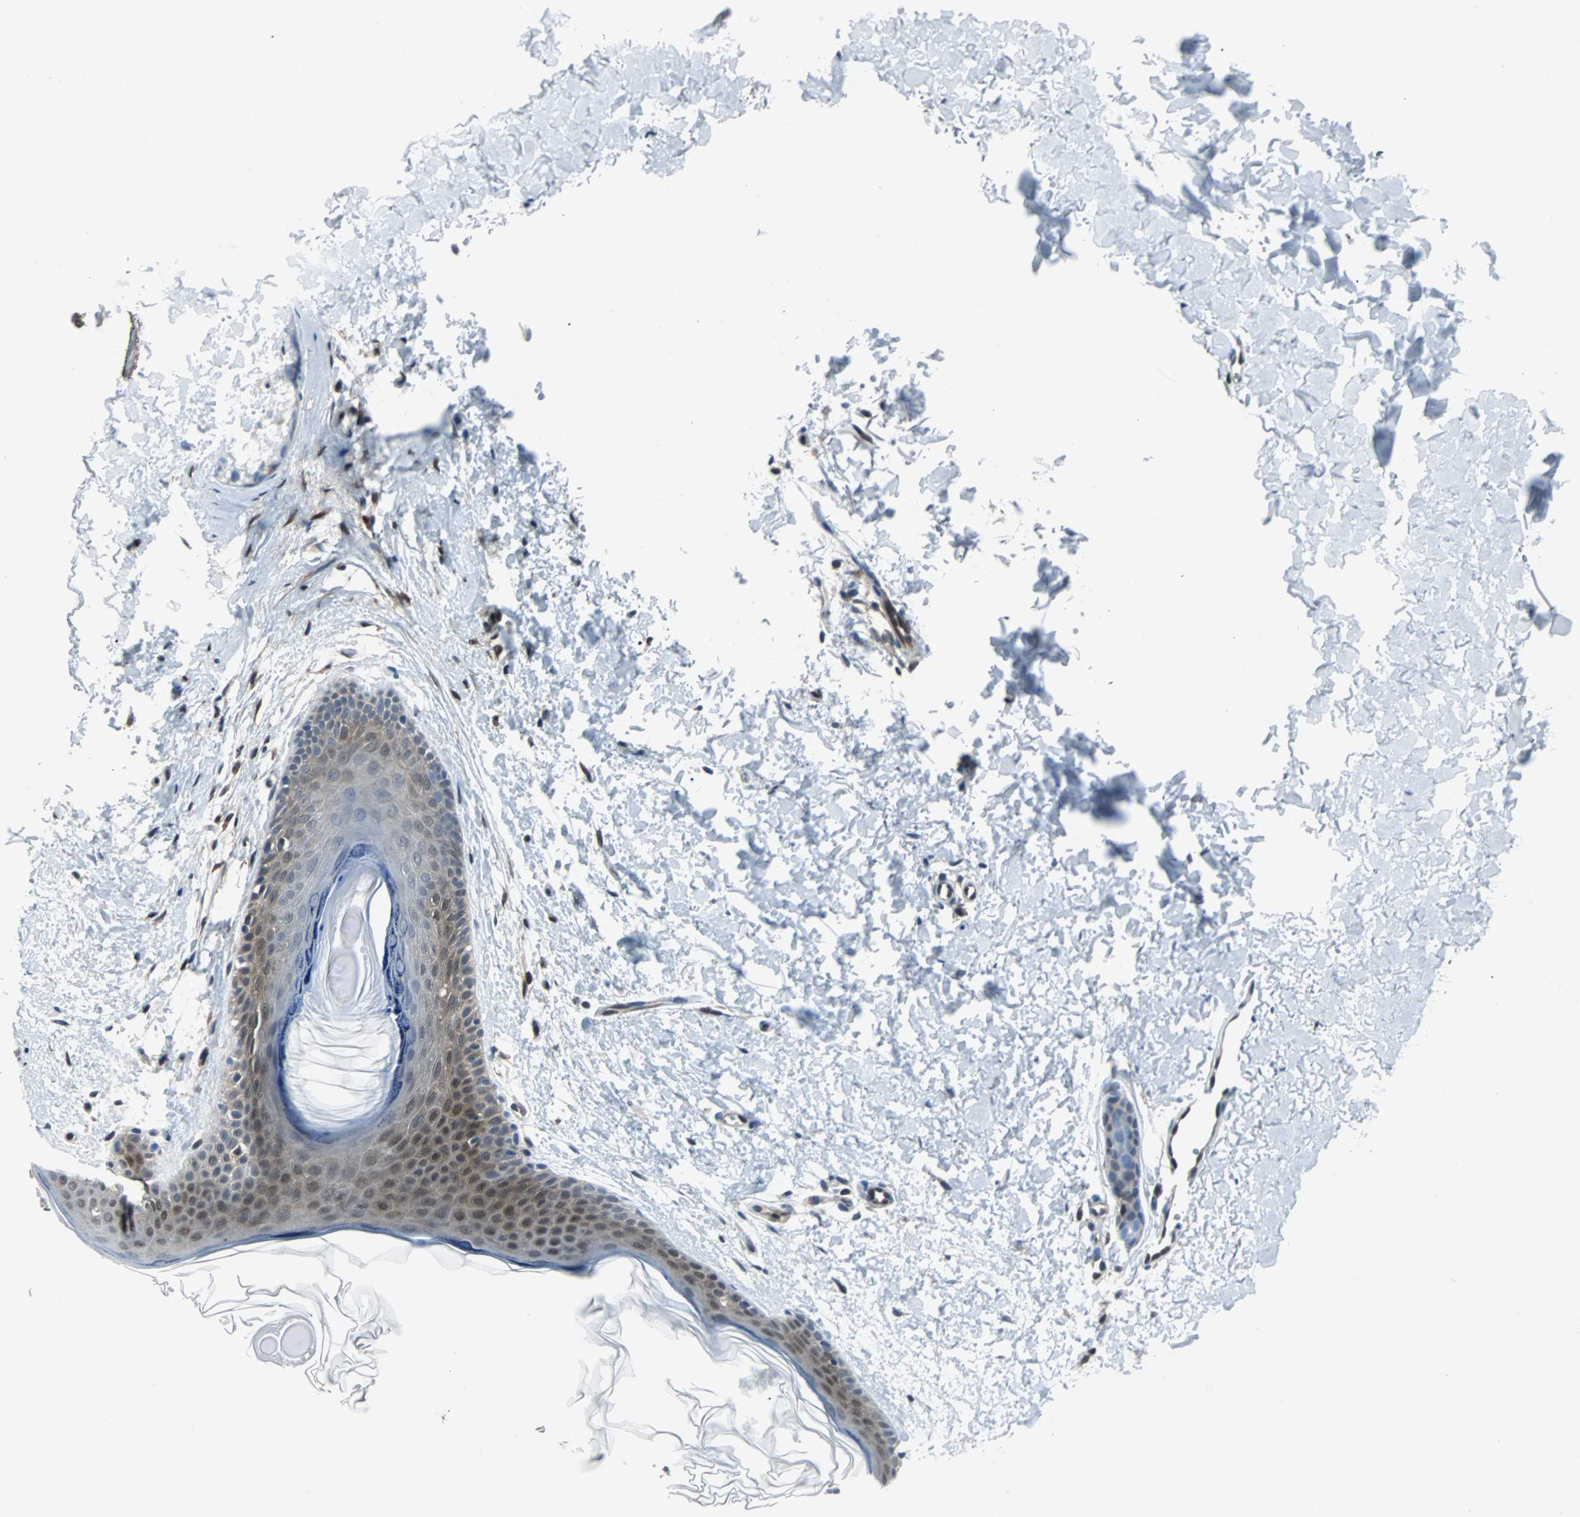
{"staining": {"intensity": "moderate", "quantity": ">75%", "location": "cytoplasmic/membranous"}, "tissue": "skin", "cell_type": "Fibroblasts", "image_type": "normal", "snomed": [{"axis": "morphology", "description": "Normal tissue, NOS"}, {"axis": "topography", "description": "Skin"}], "caption": "Skin stained for a protein shows moderate cytoplasmic/membranous positivity in fibroblasts. The protein of interest is stained brown, and the nuclei are stained in blue (DAB (3,3'-diaminobenzidine) IHC with brightfield microscopy, high magnification).", "gene": "MAP2K6", "patient": {"sex": "female", "age": 56}}